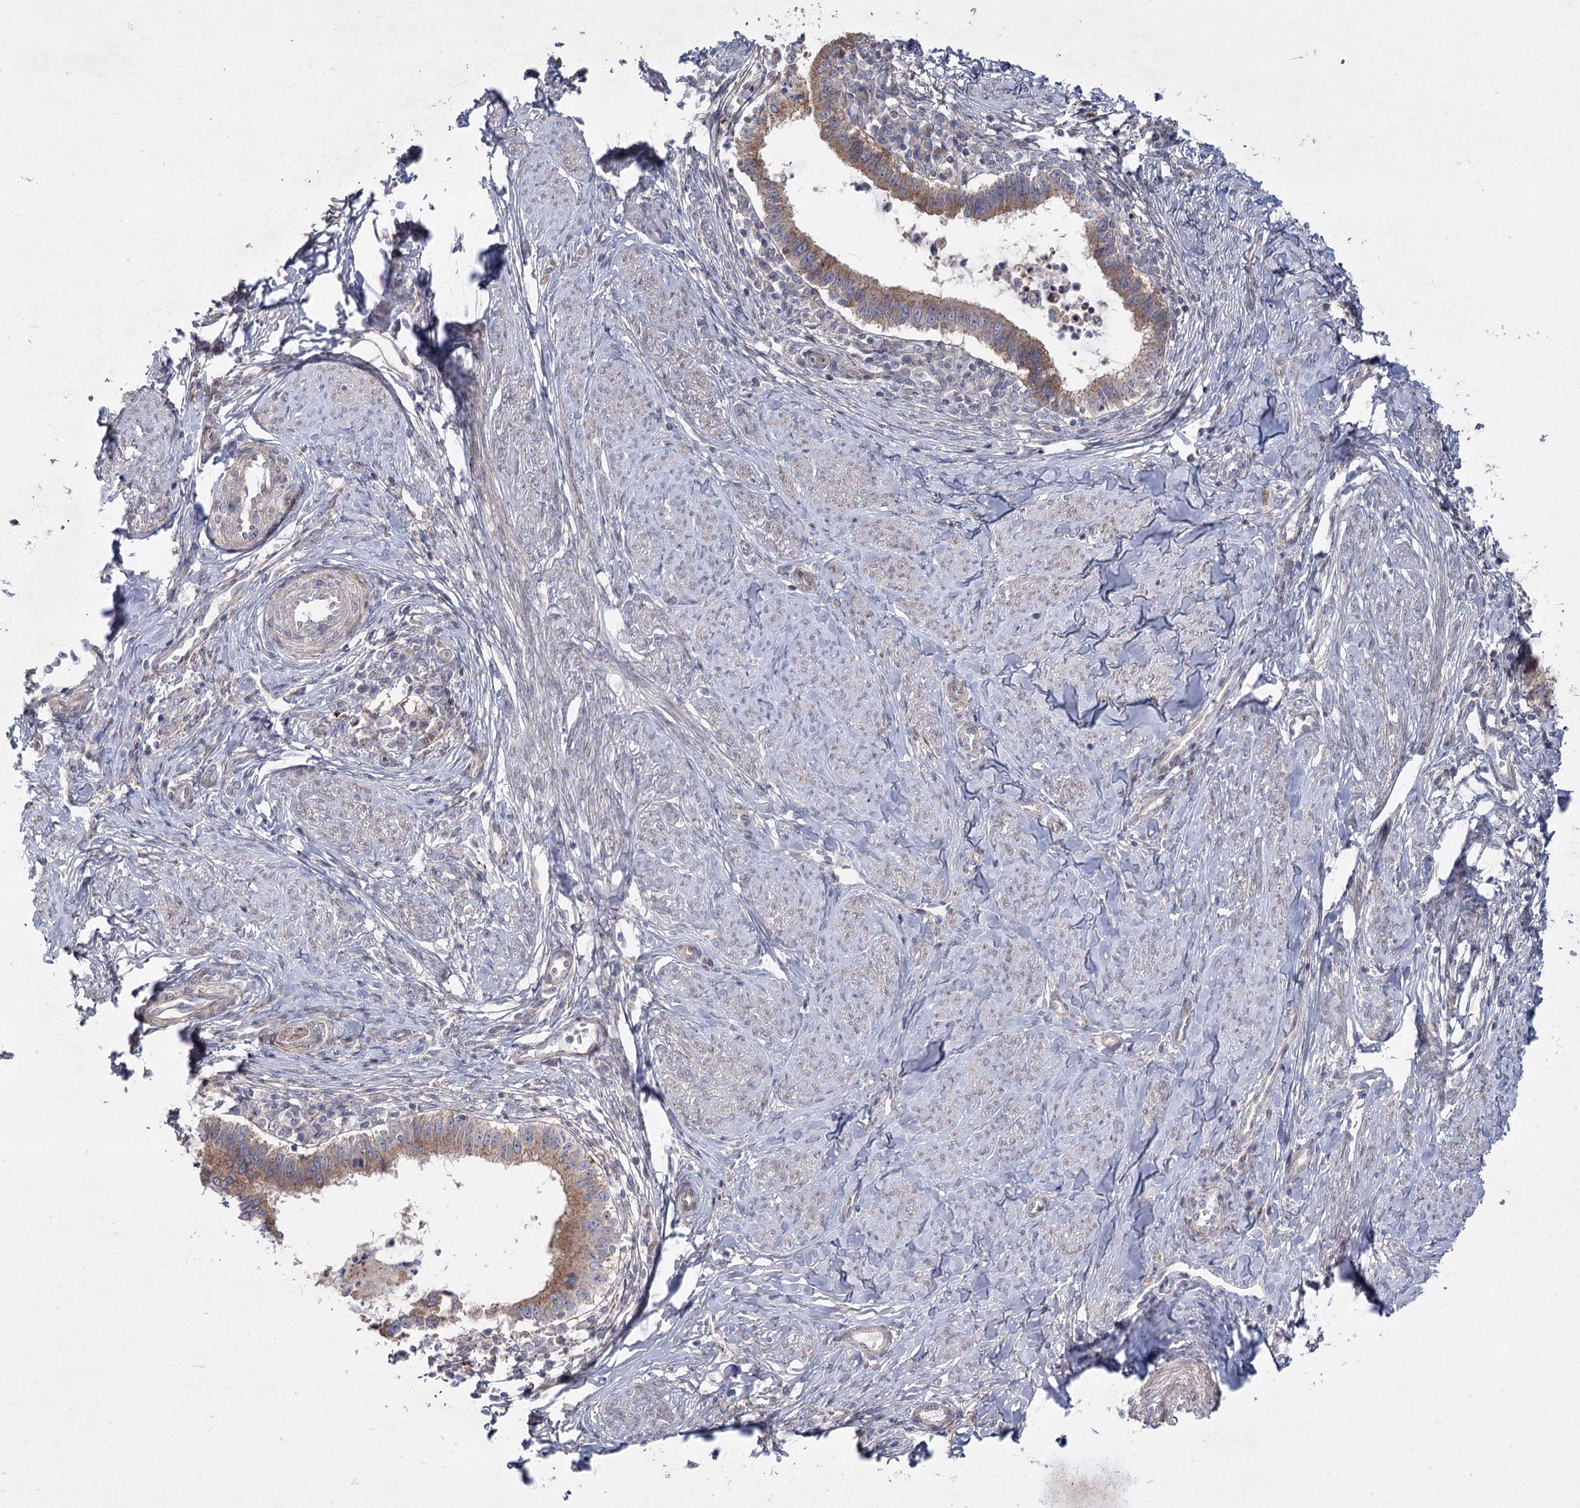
{"staining": {"intensity": "moderate", "quantity": ">75%", "location": "cytoplasmic/membranous"}, "tissue": "cervical cancer", "cell_type": "Tumor cells", "image_type": "cancer", "snomed": [{"axis": "morphology", "description": "Adenocarcinoma, NOS"}, {"axis": "topography", "description": "Cervix"}], "caption": "A high-resolution micrograph shows immunohistochemistry staining of cervical cancer, which shows moderate cytoplasmic/membranous positivity in approximately >75% of tumor cells. (DAB (3,3'-diaminobenzidine) = brown stain, brightfield microscopy at high magnification).", "gene": "SH3BP5L", "patient": {"sex": "female", "age": 36}}